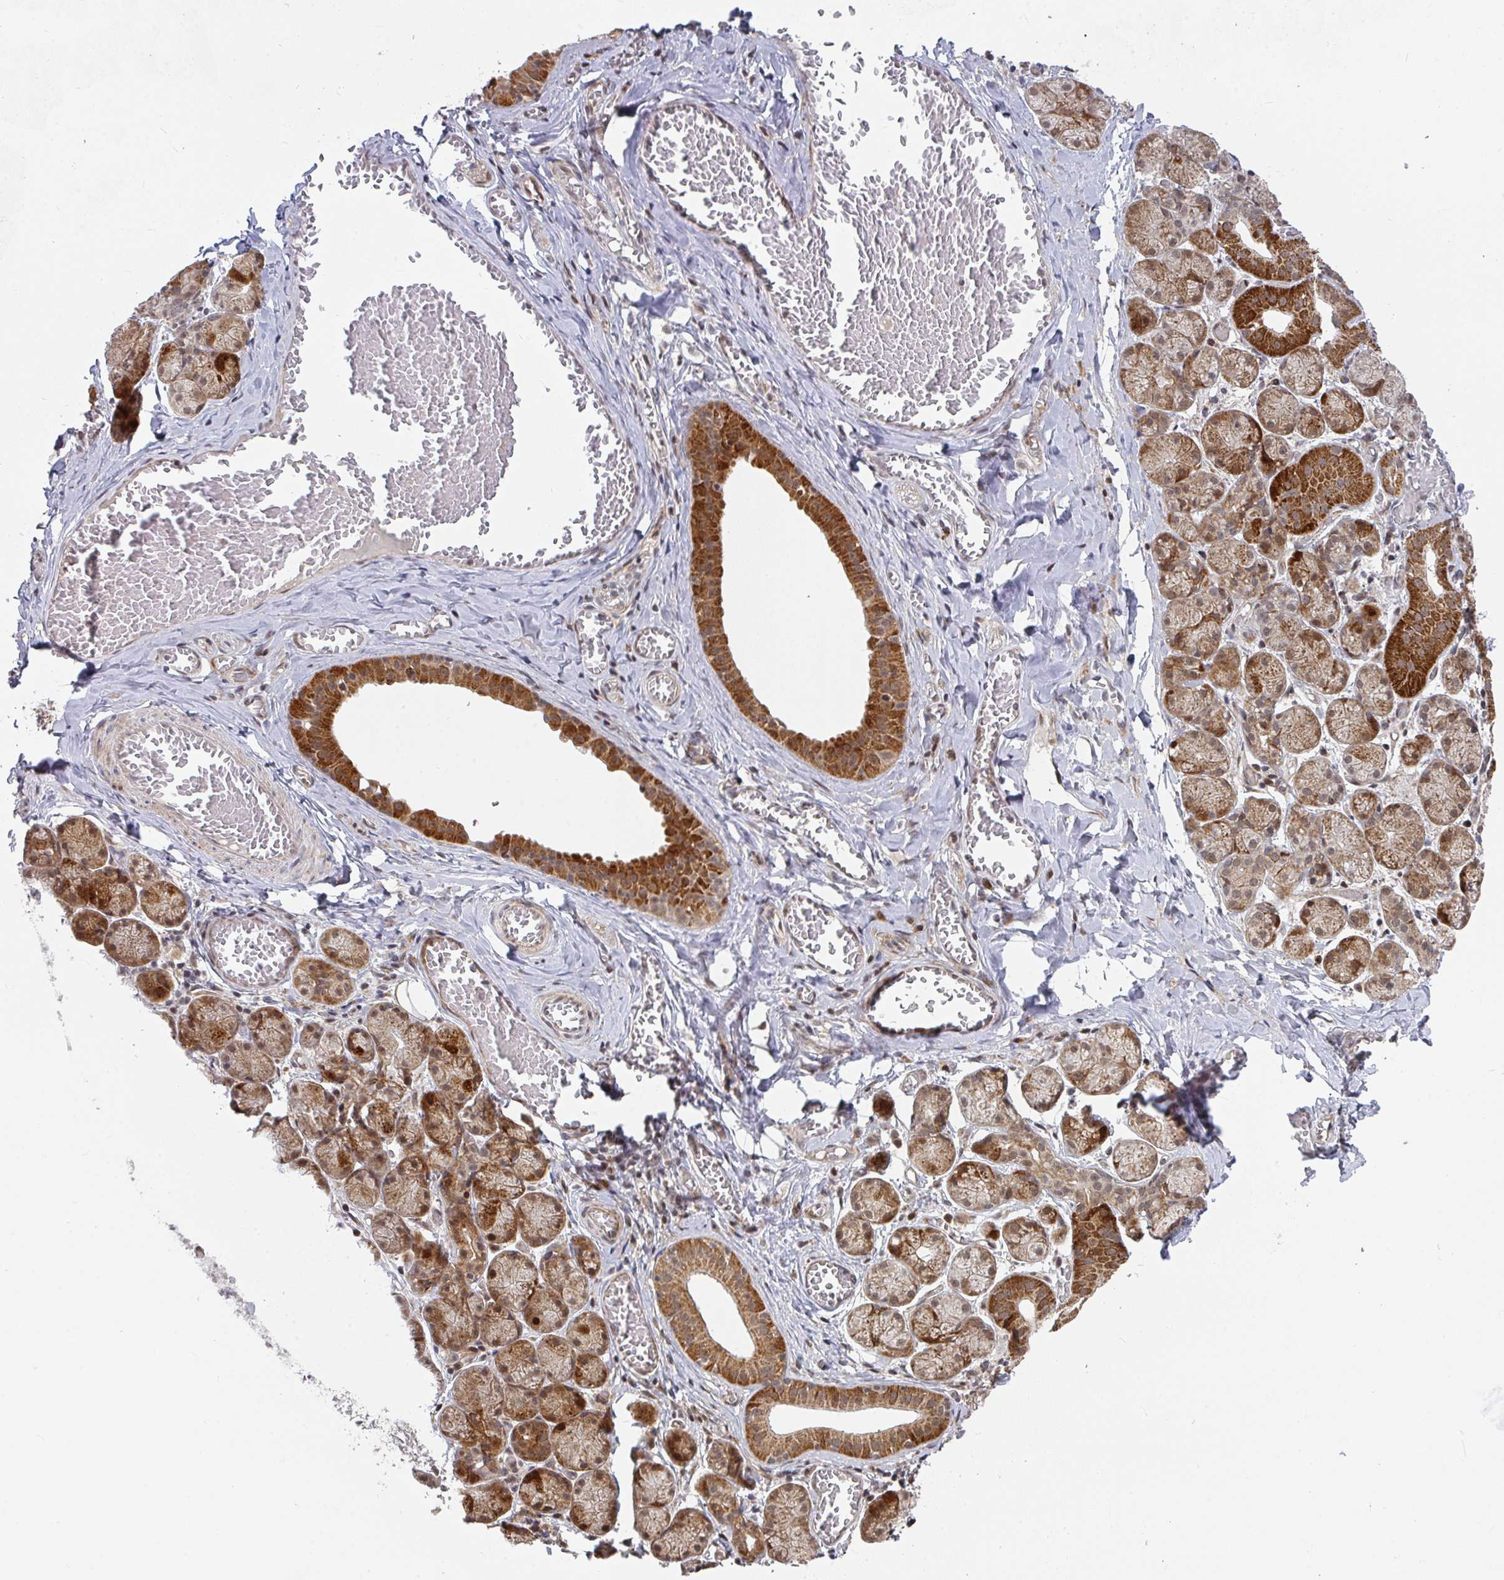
{"staining": {"intensity": "strong", "quantity": "25%-75%", "location": "cytoplasmic/membranous"}, "tissue": "salivary gland", "cell_type": "Glandular cells", "image_type": "normal", "snomed": [{"axis": "morphology", "description": "Normal tissue, NOS"}, {"axis": "topography", "description": "Salivary gland"}], "caption": "A brown stain shows strong cytoplasmic/membranous expression of a protein in glandular cells of unremarkable human salivary gland. (DAB = brown stain, brightfield microscopy at high magnification).", "gene": "RBBP5", "patient": {"sex": "female", "age": 24}}